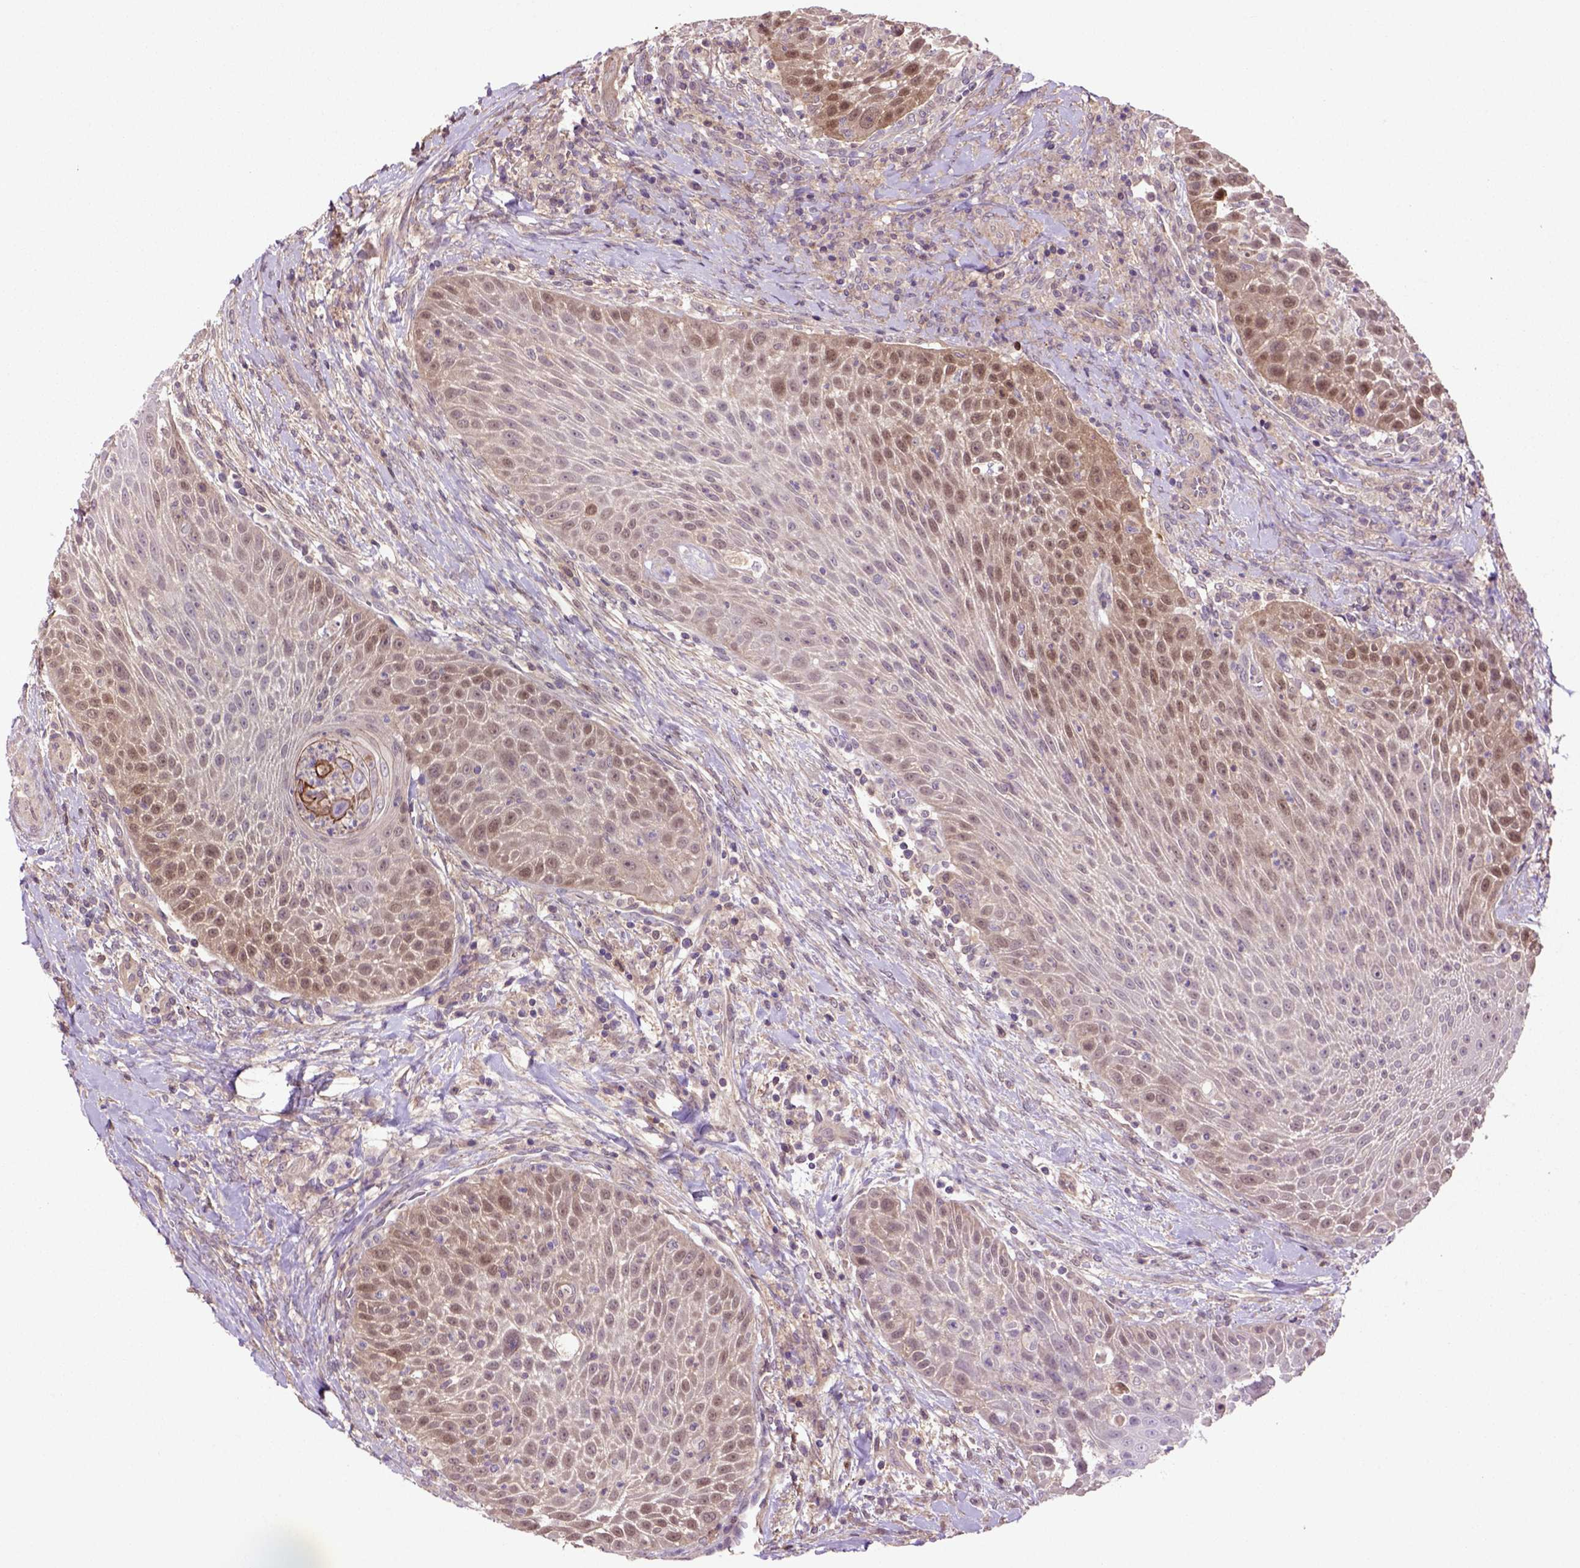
{"staining": {"intensity": "moderate", "quantity": "25%-75%", "location": "cytoplasmic/membranous,nuclear"}, "tissue": "head and neck cancer", "cell_type": "Tumor cells", "image_type": "cancer", "snomed": [{"axis": "morphology", "description": "Squamous cell carcinoma, NOS"}, {"axis": "topography", "description": "Head-Neck"}], "caption": "Immunohistochemistry (IHC) staining of head and neck cancer (squamous cell carcinoma), which exhibits medium levels of moderate cytoplasmic/membranous and nuclear expression in approximately 25%-75% of tumor cells indicating moderate cytoplasmic/membranous and nuclear protein staining. The staining was performed using DAB (brown) for protein detection and nuclei were counterstained in hematoxylin (blue).", "gene": "HSPBP1", "patient": {"sex": "male", "age": 69}}